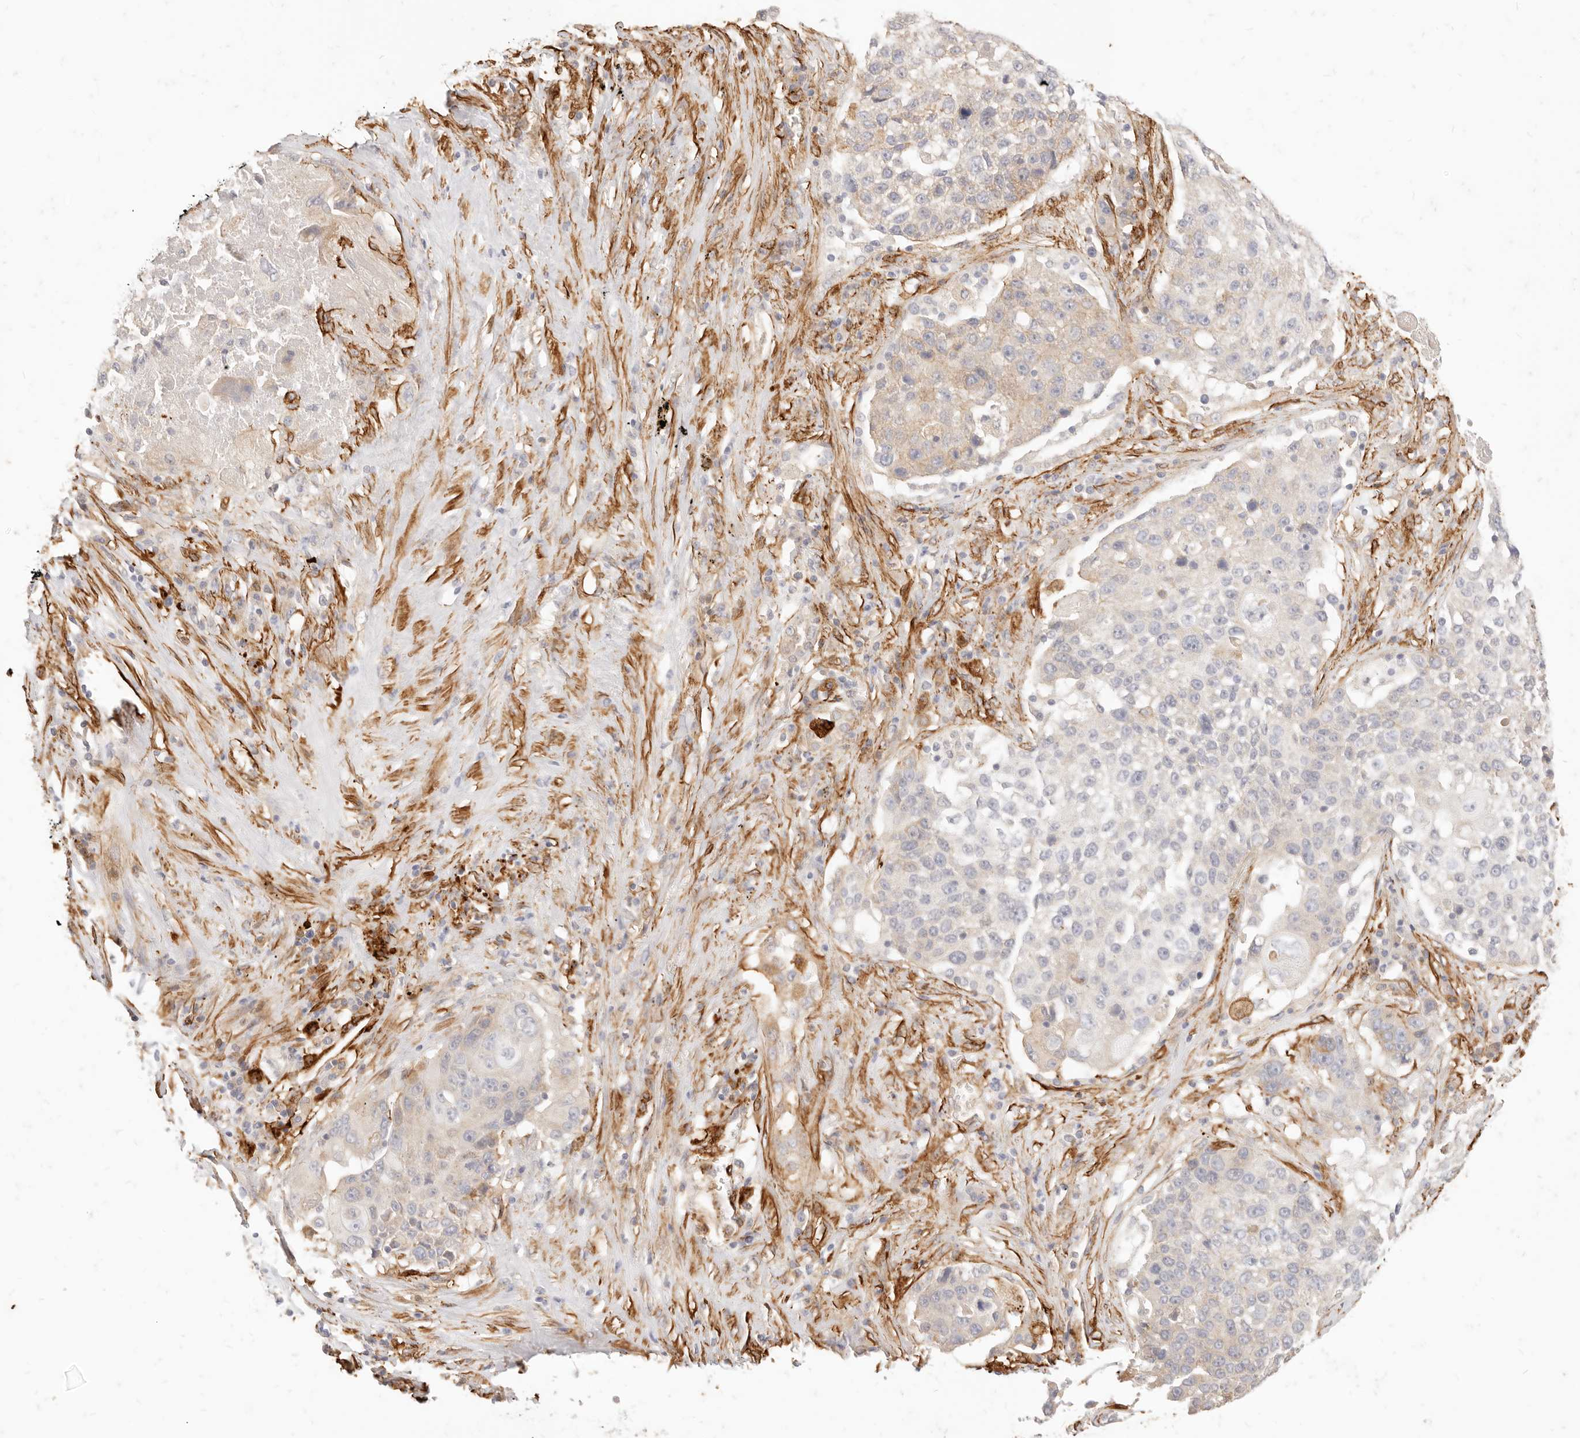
{"staining": {"intensity": "weak", "quantity": "<25%", "location": "cytoplasmic/membranous"}, "tissue": "lung cancer", "cell_type": "Tumor cells", "image_type": "cancer", "snomed": [{"axis": "morphology", "description": "Squamous cell carcinoma, NOS"}, {"axis": "topography", "description": "Lung"}], "caption": "Lung squamous cell carcinoma was stained to show a protein in brown. There is no significant positivity in tumor cells.", "gene": "TMTC2", "patient": {"sex": "male", "age": 61}}